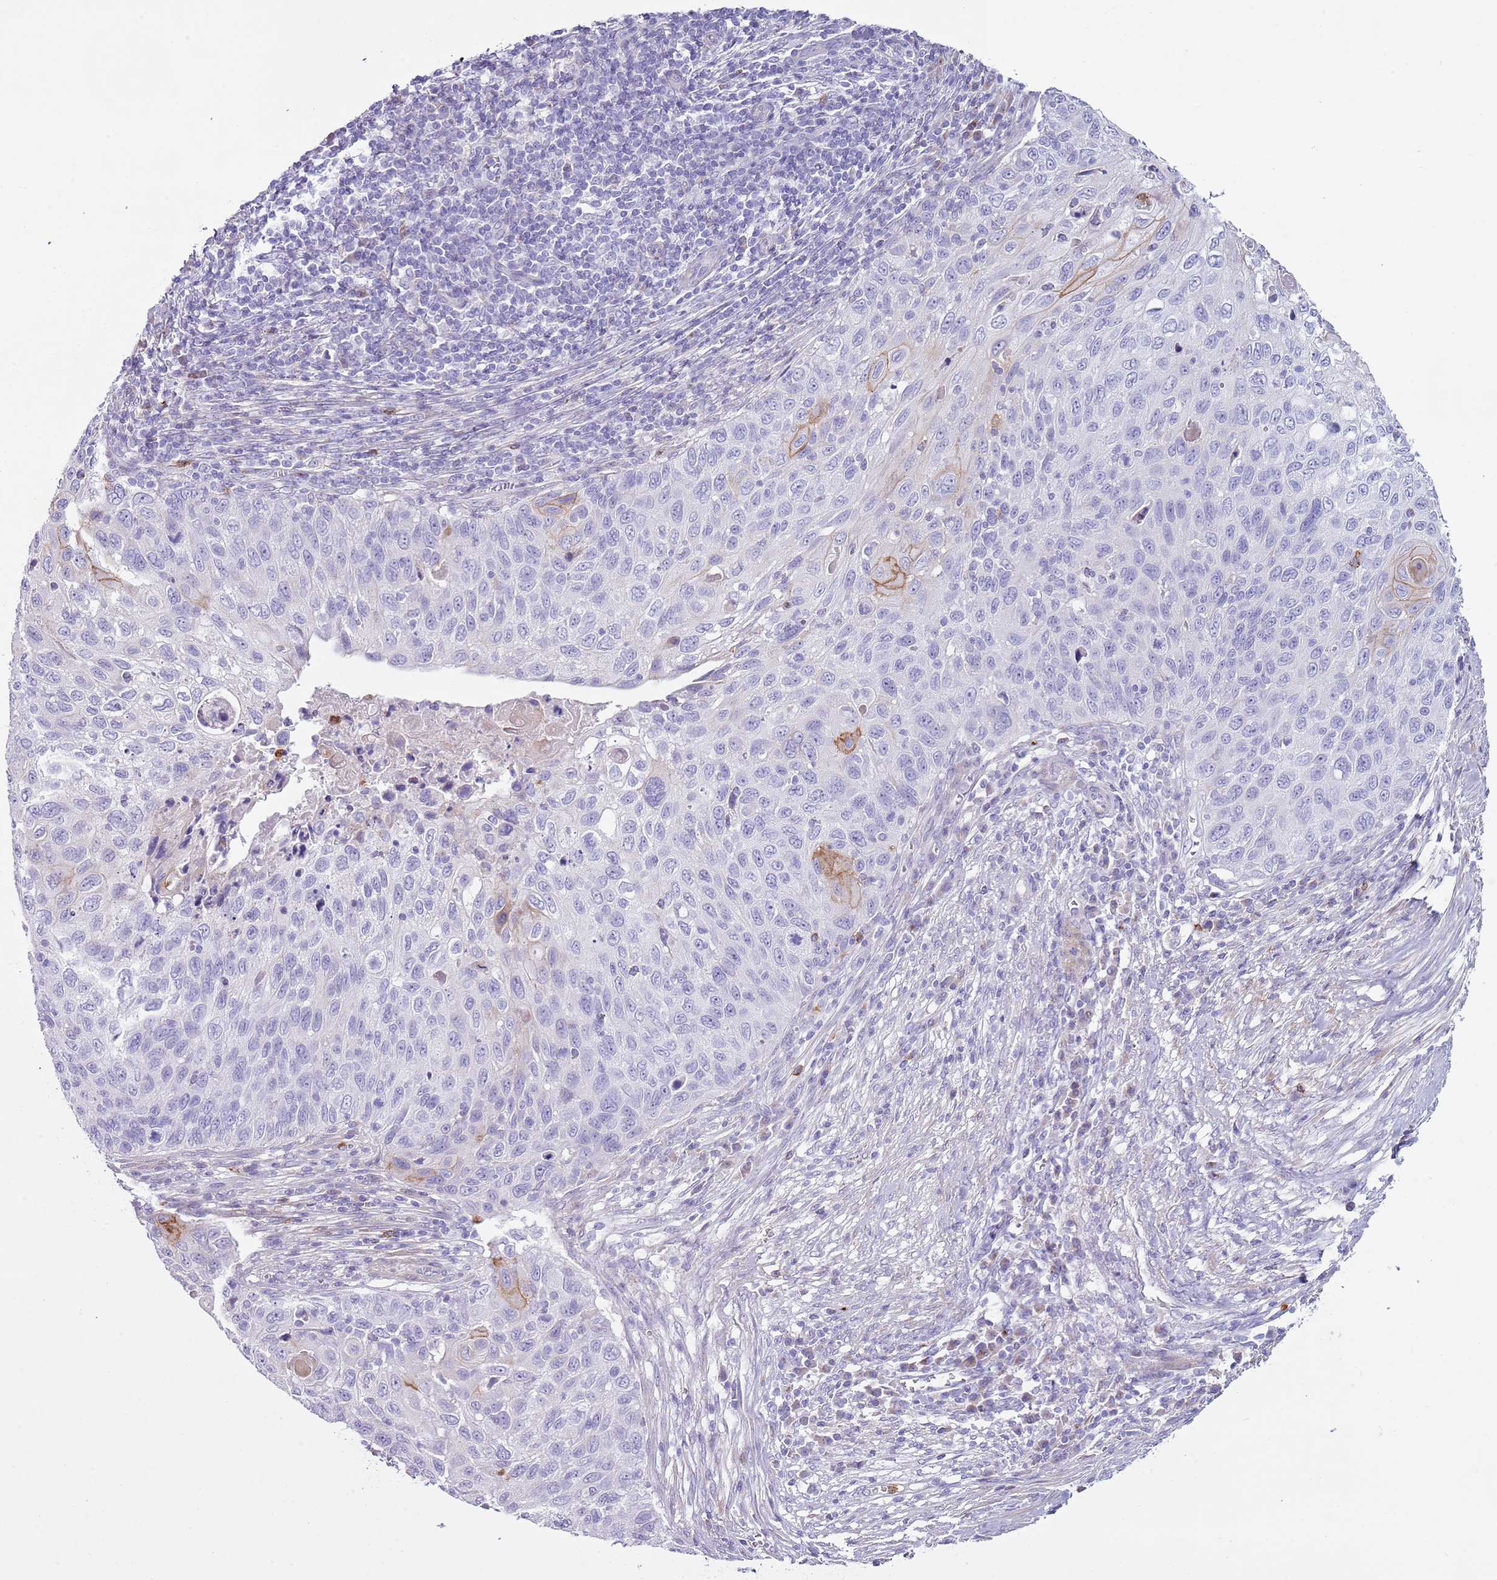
{"staining": {"intensity": "negative", "quantity": "none", "location": "none"}, "tissue": "cervical cancer", "cell_type": "Tumor cells", "image_type": "cancer", "snomed": [{"axis": "morphology", "description": "Squamous cell carcinoma, NOS"}, {"axis": "topography", "description": "Cervix"}], "caption": "Tumor cells show no significant positivity in cervical squamous cell carcinoma.", "gene": "CD177", "patient": {"sex": "female", "age": 70}}